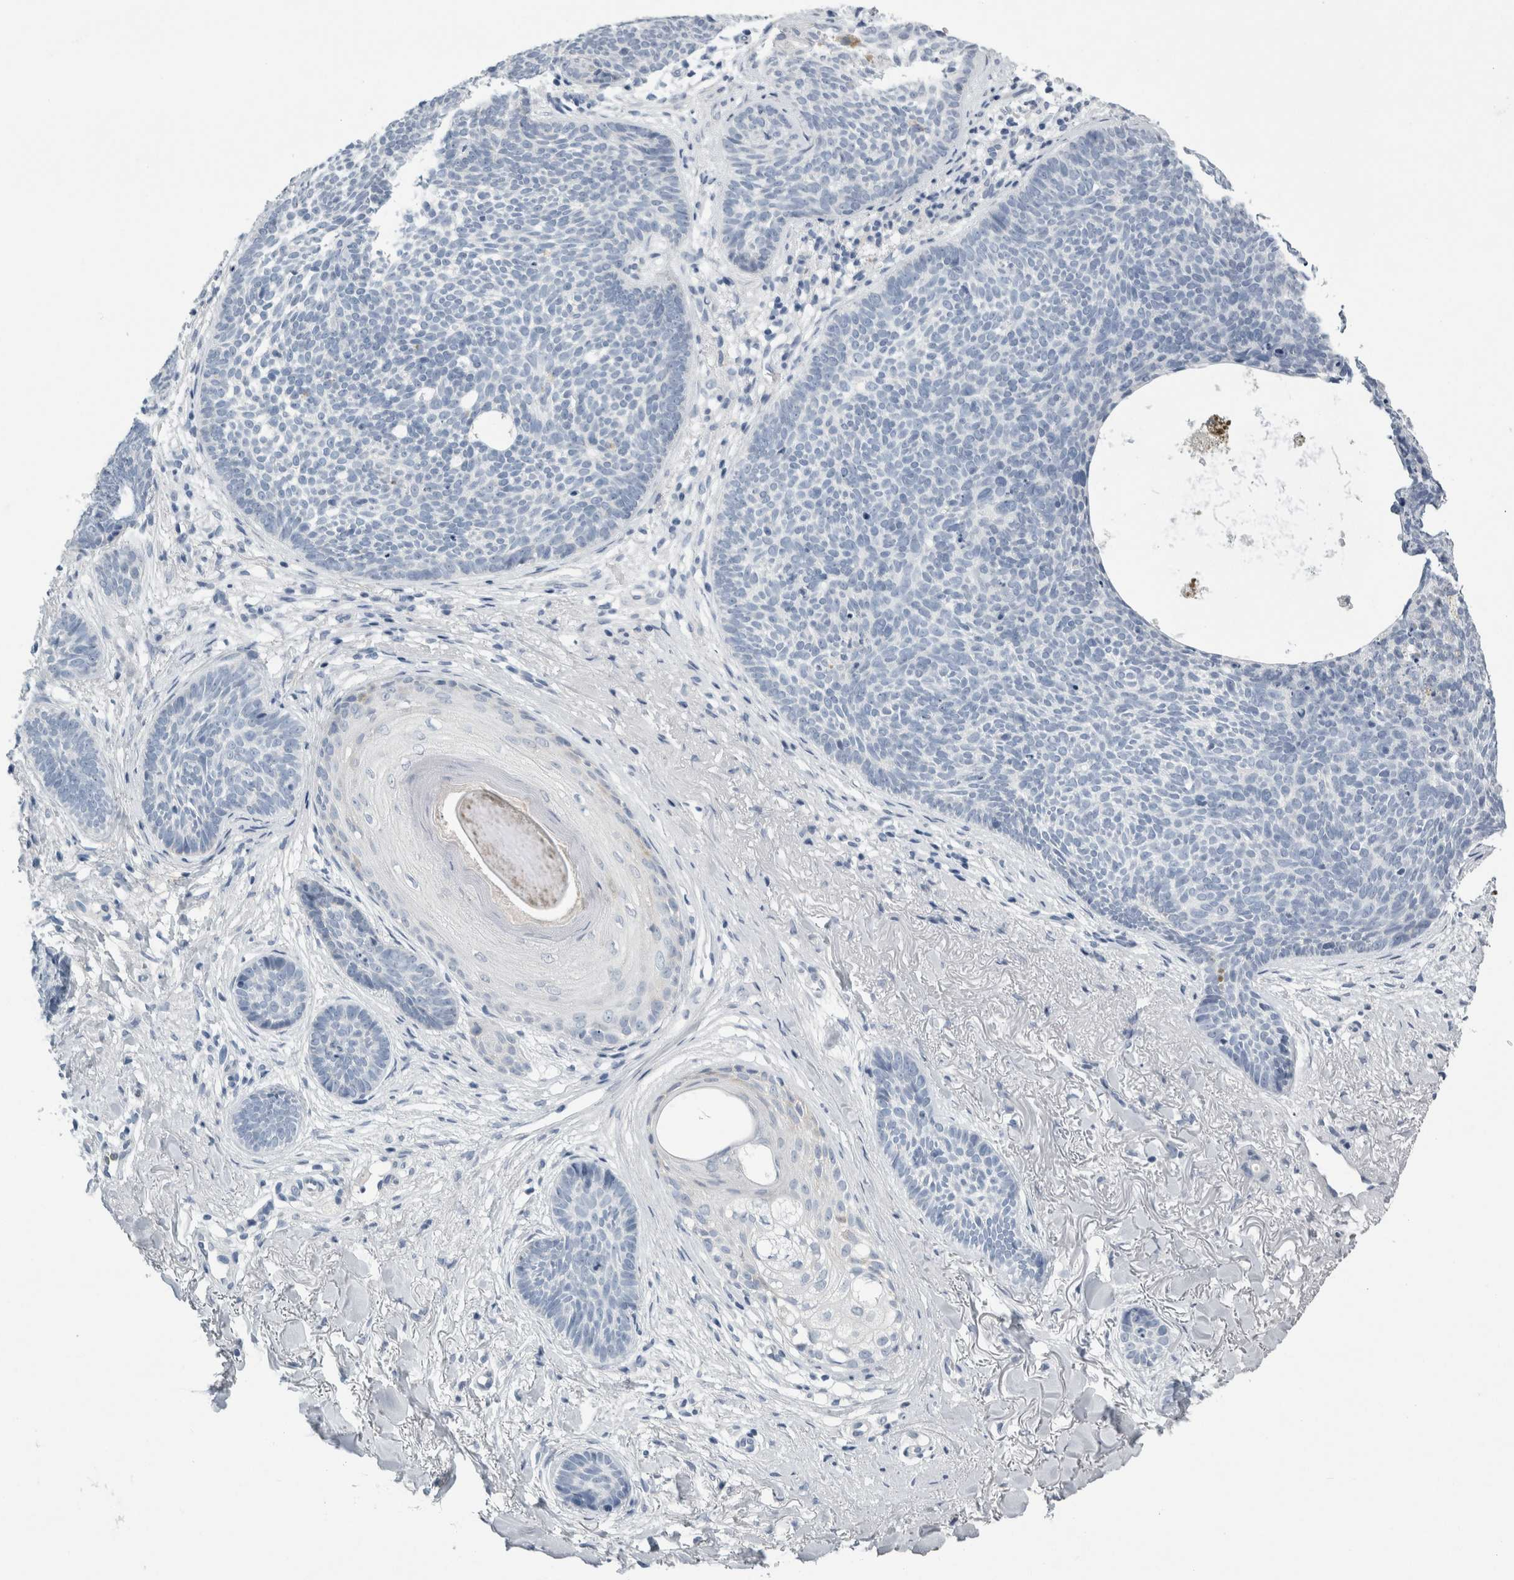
{"staining": {"intensity": "negative", "quantity": "none", "location": "none"}, "tissue": "skin cancer", "cell_type": "Tumor cells", "image_type": "cancer", "snomed": [{"axis": "morphology", "description": "Basal cell carcinoma"}, {"axis": "topography", "description": "Skin"}], "caption": "This is a photomicrograph of IHC staining of skin cancer (basal cell carcinoma), which shows no staining in tumor cells.", "gene": "NEFM", "patient": {"sex": "female", "age": 70}}